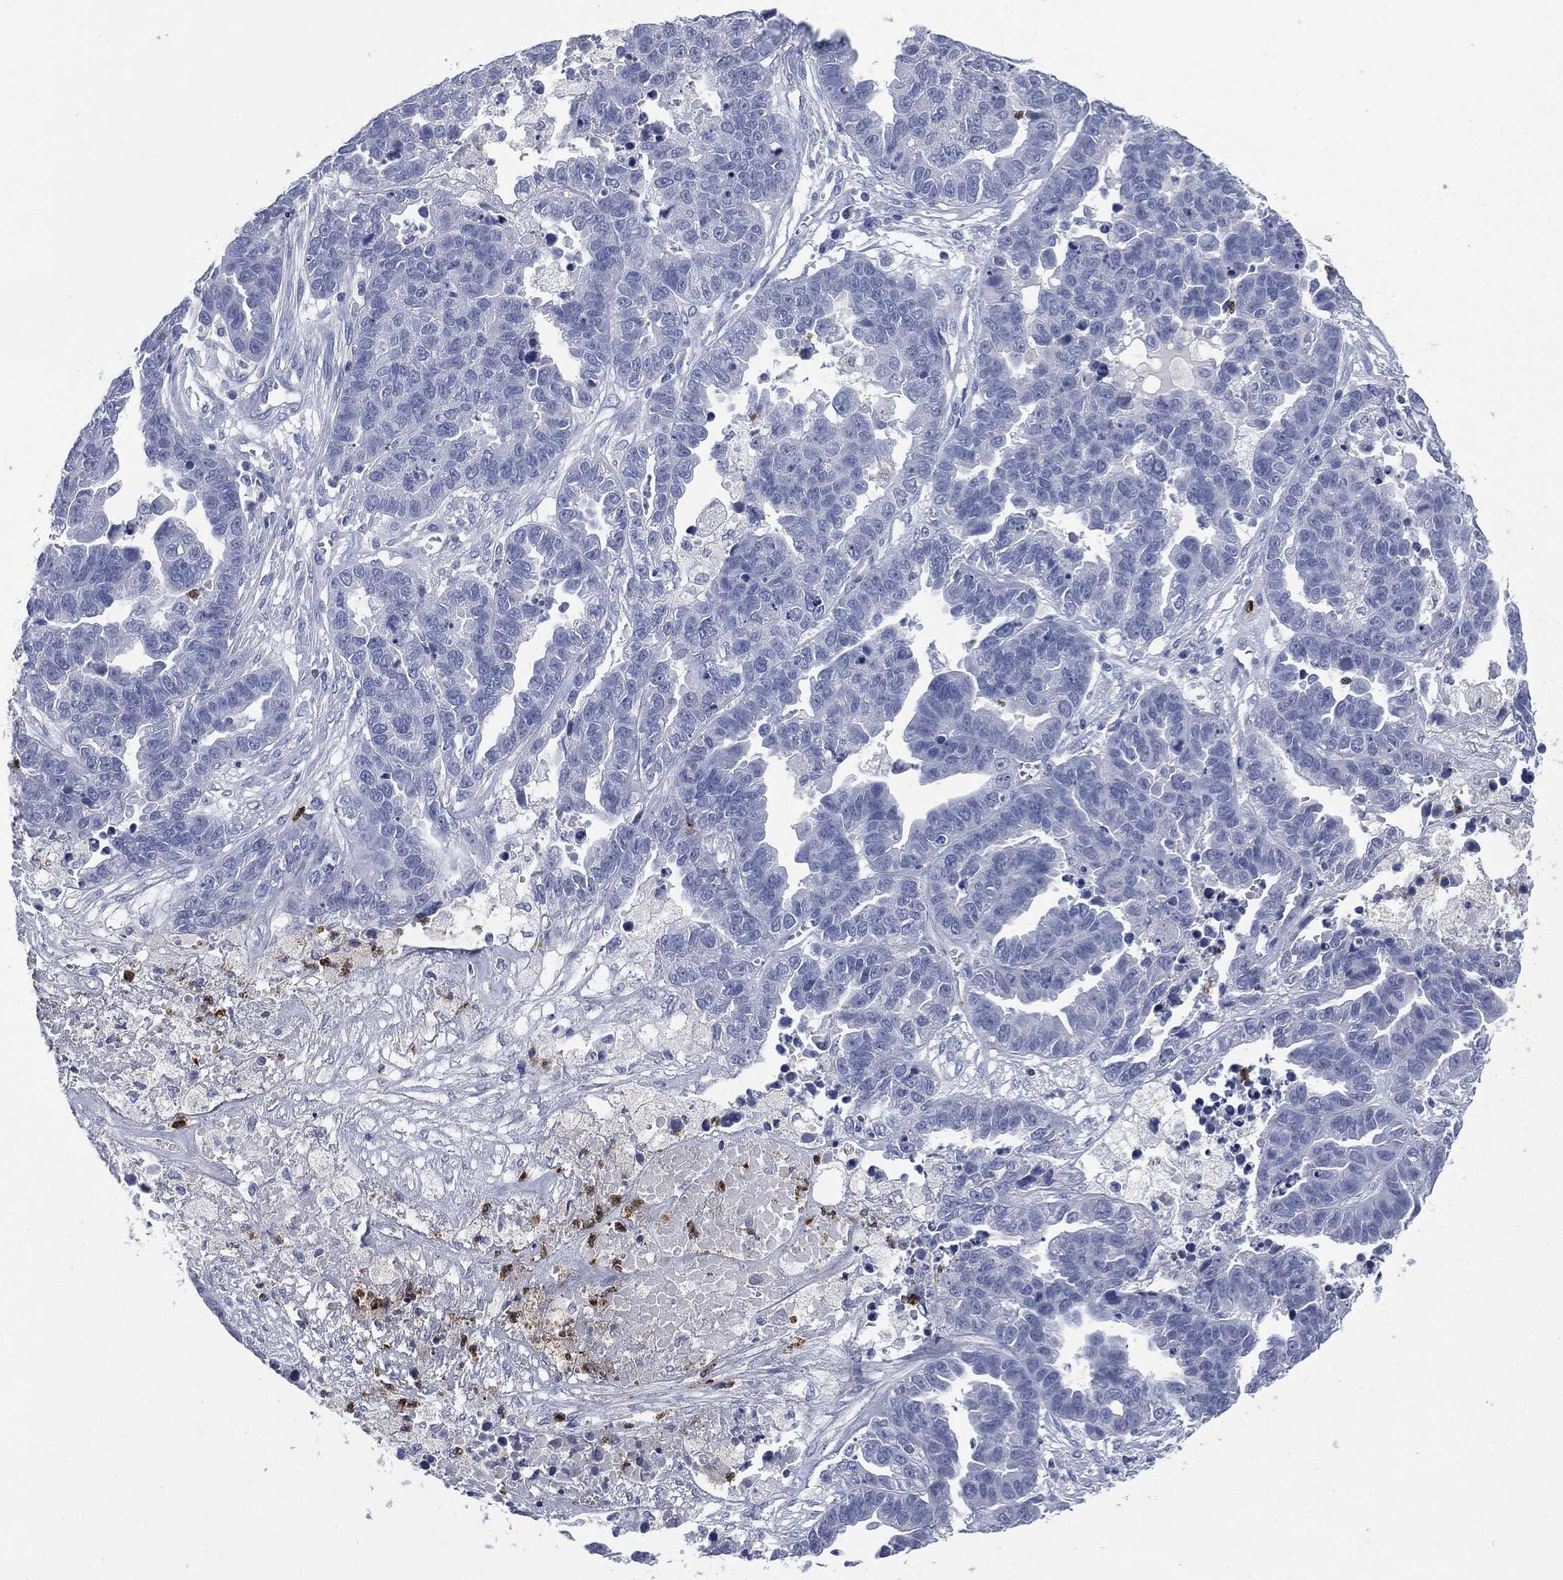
{"staining": {"intensity": "negative", "quantity": "none", "location": "none"}, "tissue": "ovarian cancer", "cell_type": "Tumor cells", "image_type": "cancer", "snomed": [{"axis": "morphology", "description": "Cystadenocarcinoma, serous, NOS"}, {"axis": "topography", "description": "Ovary"}], "caption": "The histopathology image shows no staining of tumor cells in serous cystadenocarcinoma (ovarian).", "gene": "CEACAM8", "patient": {"sex": "female", "age": 87}}